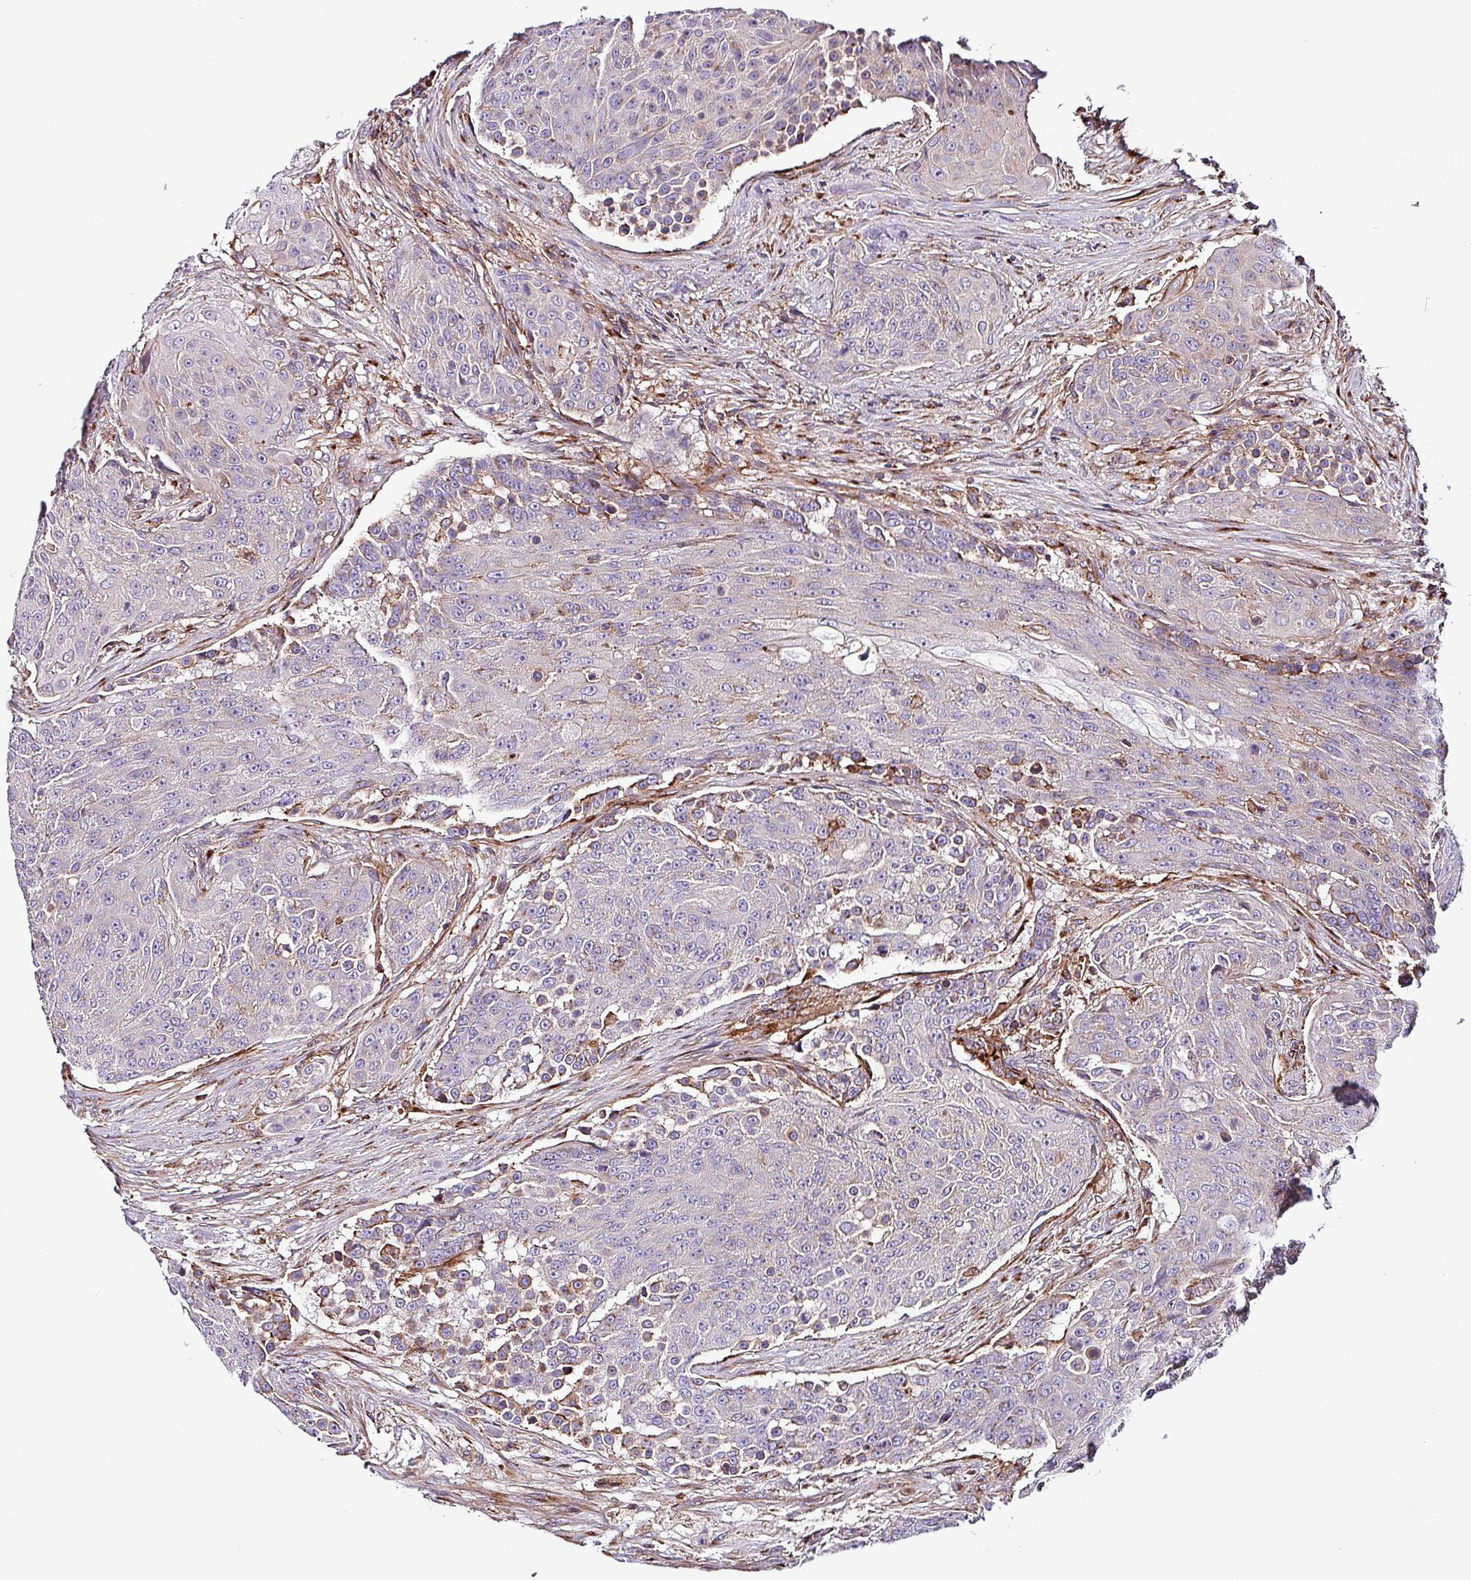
{"staining": {"intensity": "negative", "quantity": "none", "location": "none"}, "tissue": "urothelial cancer", "cell_type": "Tumor cells", "image_type": "cancer", "snomed": [{"axis": "morphology", "description": "Urothelial carcinoma, High grade"}, {"axis": "topography", "description": "Urinary bladder"}], "caption": "Human urothelial cancer stained for a protein using immunohistochemistry (IHC) demonstrates no staining in tumor cells.", "gene": "VAMP4", "patient": {"sex": "female", "age": 63}}